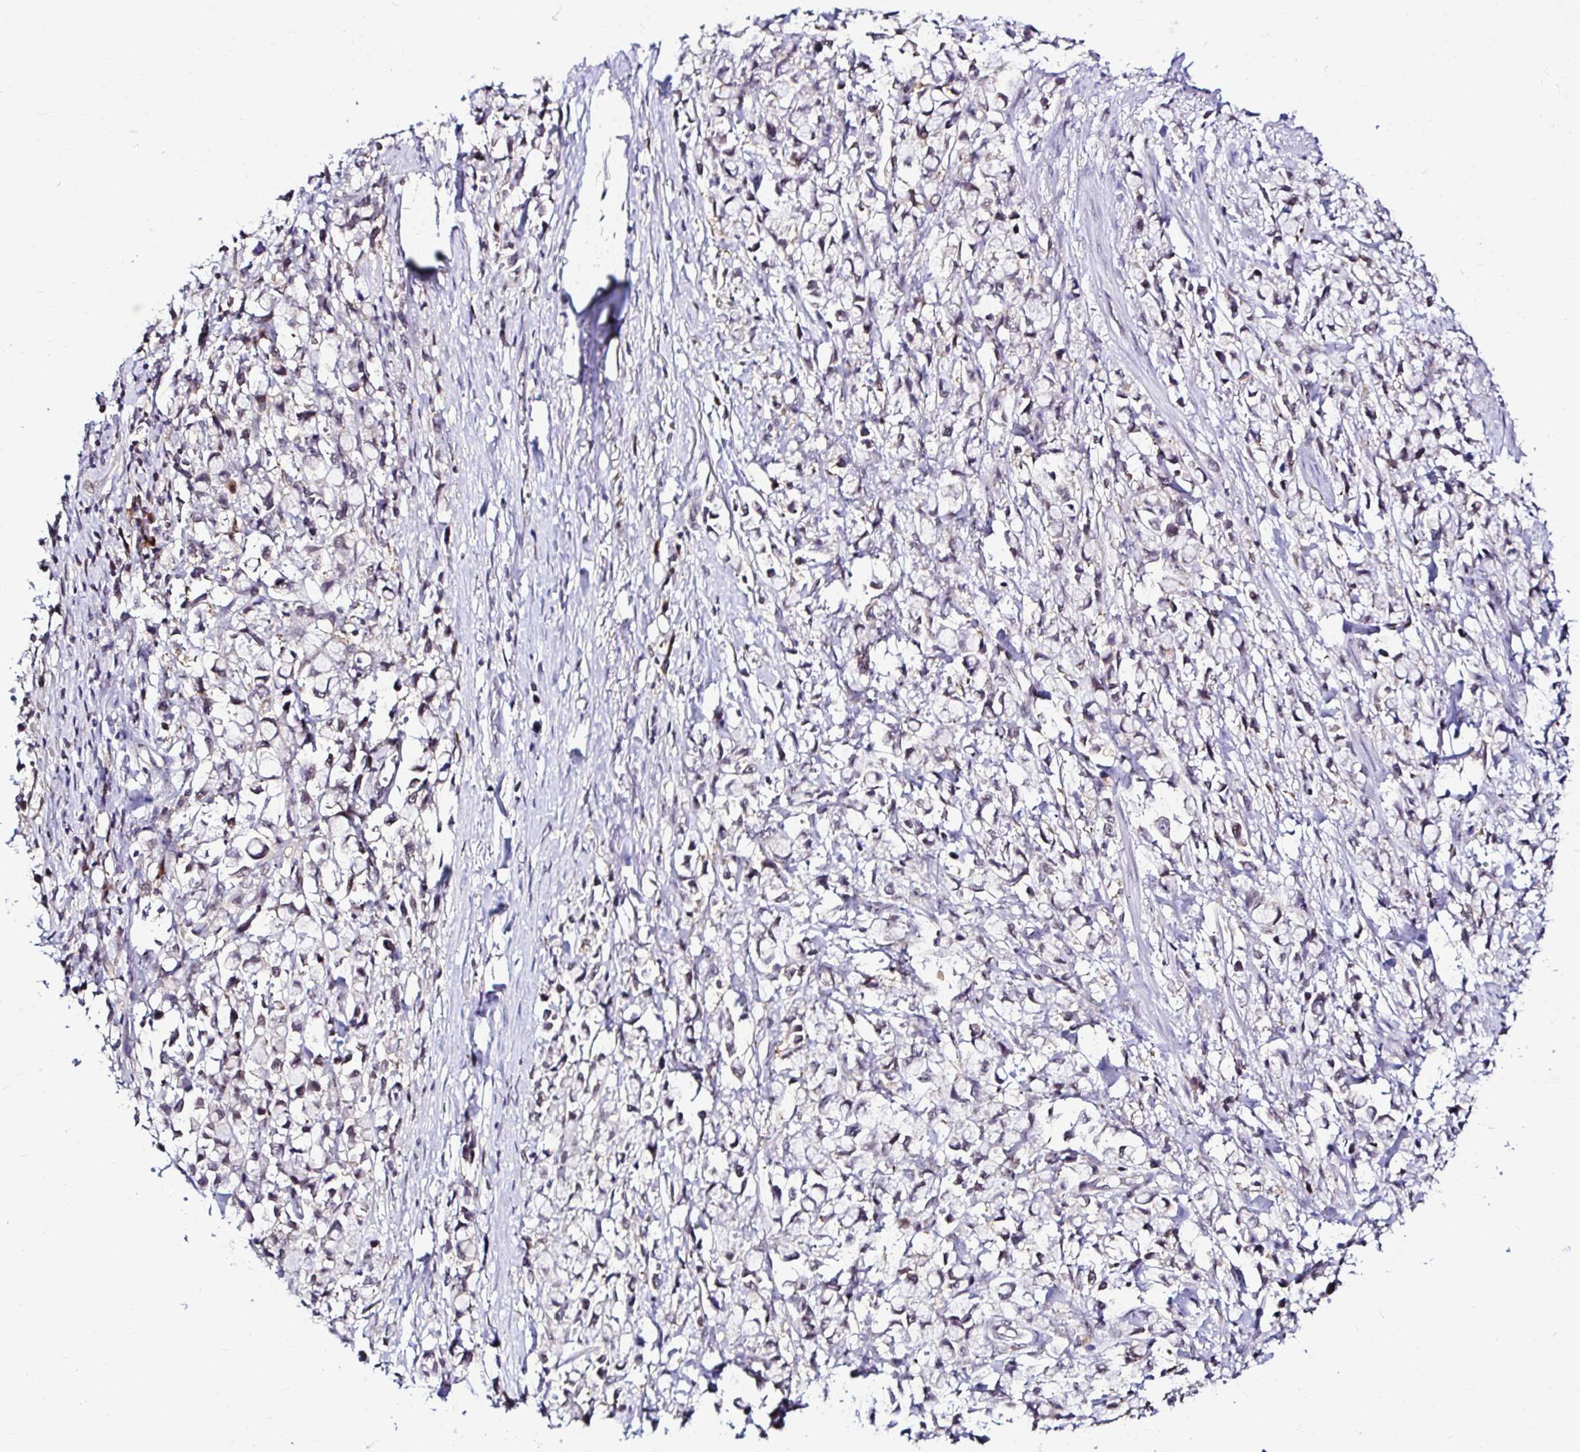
{"staining": {"intensity": "weak", "quantity": ">75%", "location": "nuclear"}, "tissue": "stomach cancer", "cell_type": "Tumor cells", "image_type": "cancer", "snomed": [{"axis": "morphology", "description": "Adenocarcinoma, NOS"}, {"axis": "topography", "description": "Stomach"}], "caption": "A micrograph of adenocarcinoma (stomach) stained for a protein demonstrates weak nuclear brown staining in tumor cells.", "gene": "PSMD3", "patient": {"sex": "female", "age": 81}}